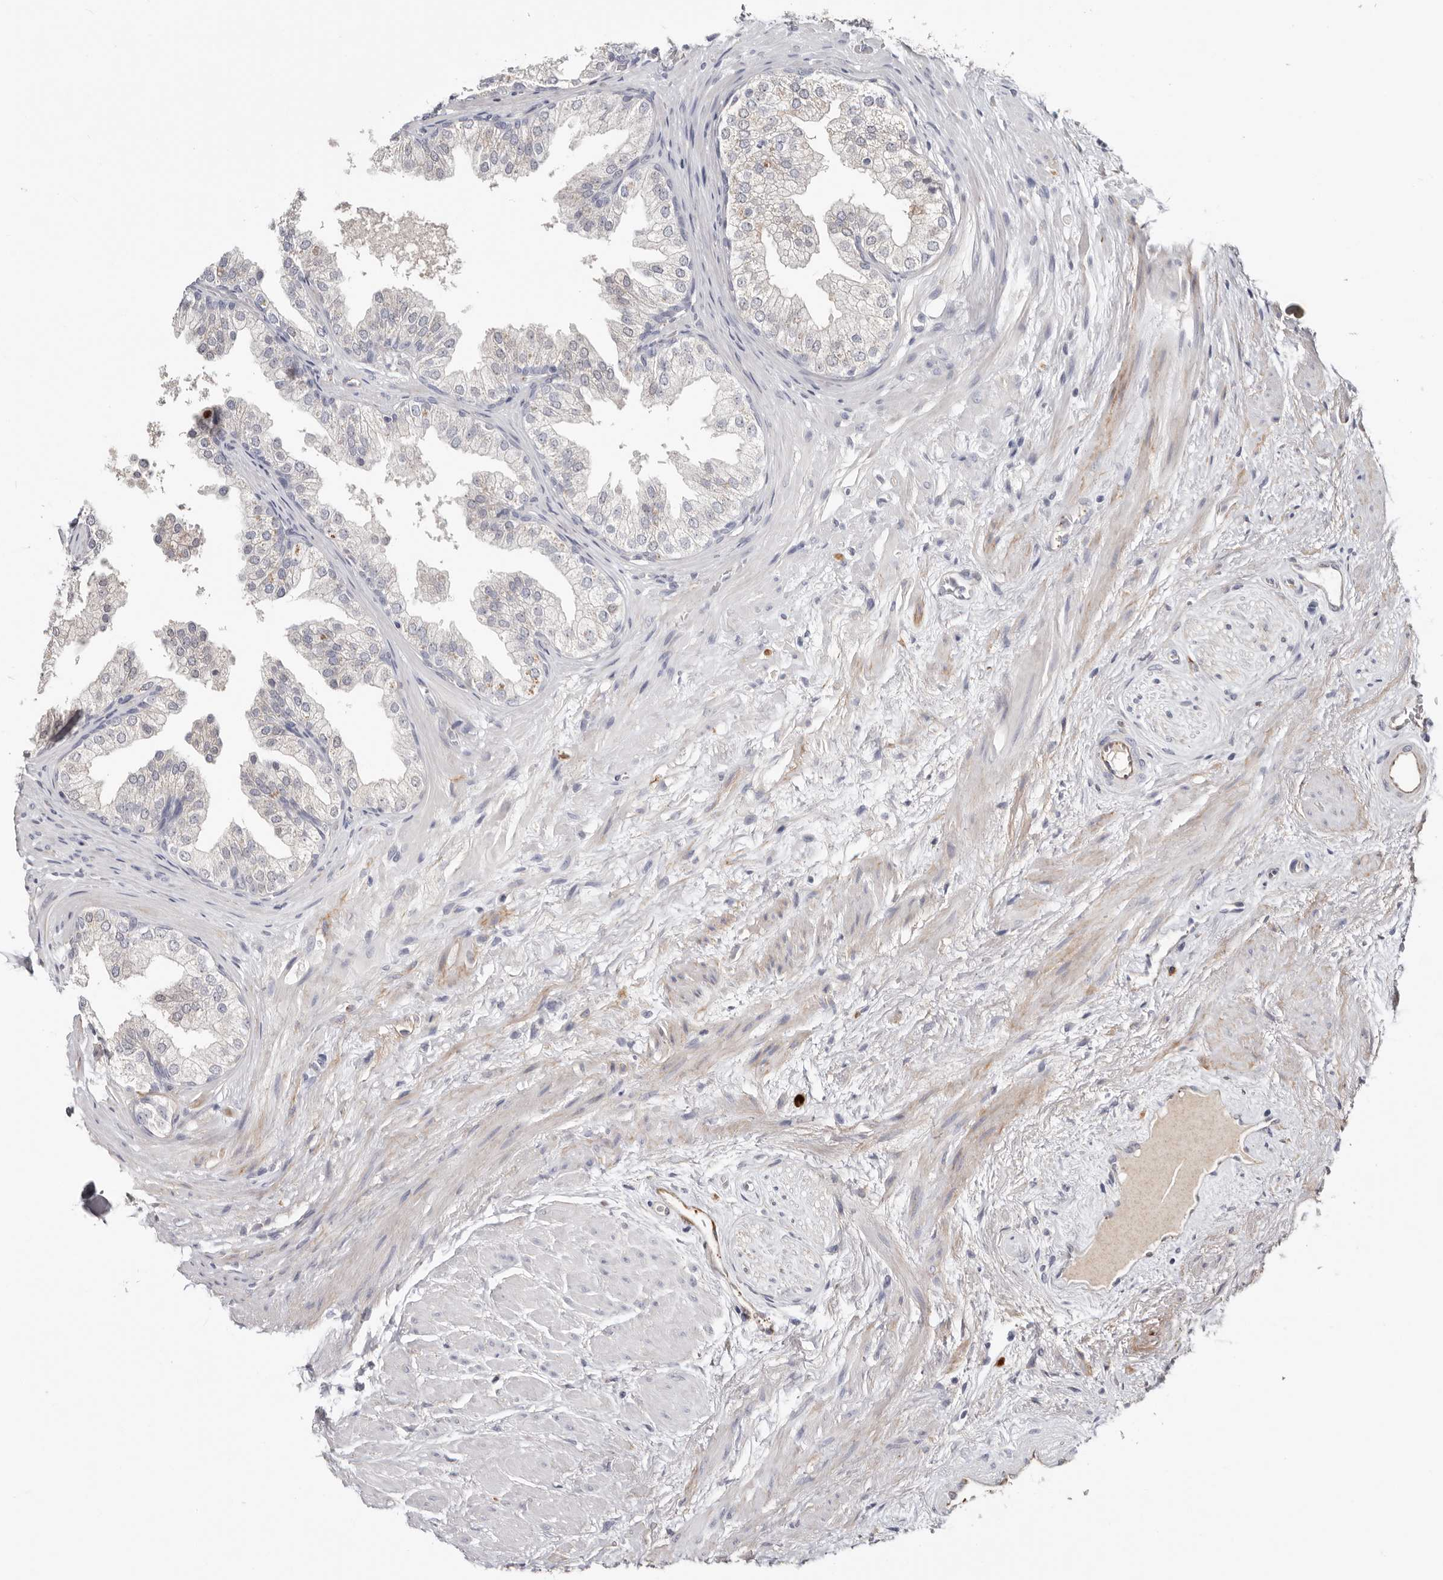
{"staining": {"intensity": "weak", "quantity": "<25%", "location": "cytoplasmic/membranous"}, "tissue": "prostate", "cell_type": "Glandular cells", "image_type": "normal", "snomed": [{"axis": "morphology", "description": "Normal tissue, NOS"}, {"axis": "topography", "description": "Prostate"}], "caption": "An IHC image of unremarkable prostate is shown. There is no staining in glandular cells of prostate.", "gene": "PKDCC", "patient": {"sex": "male", "age": 48}}